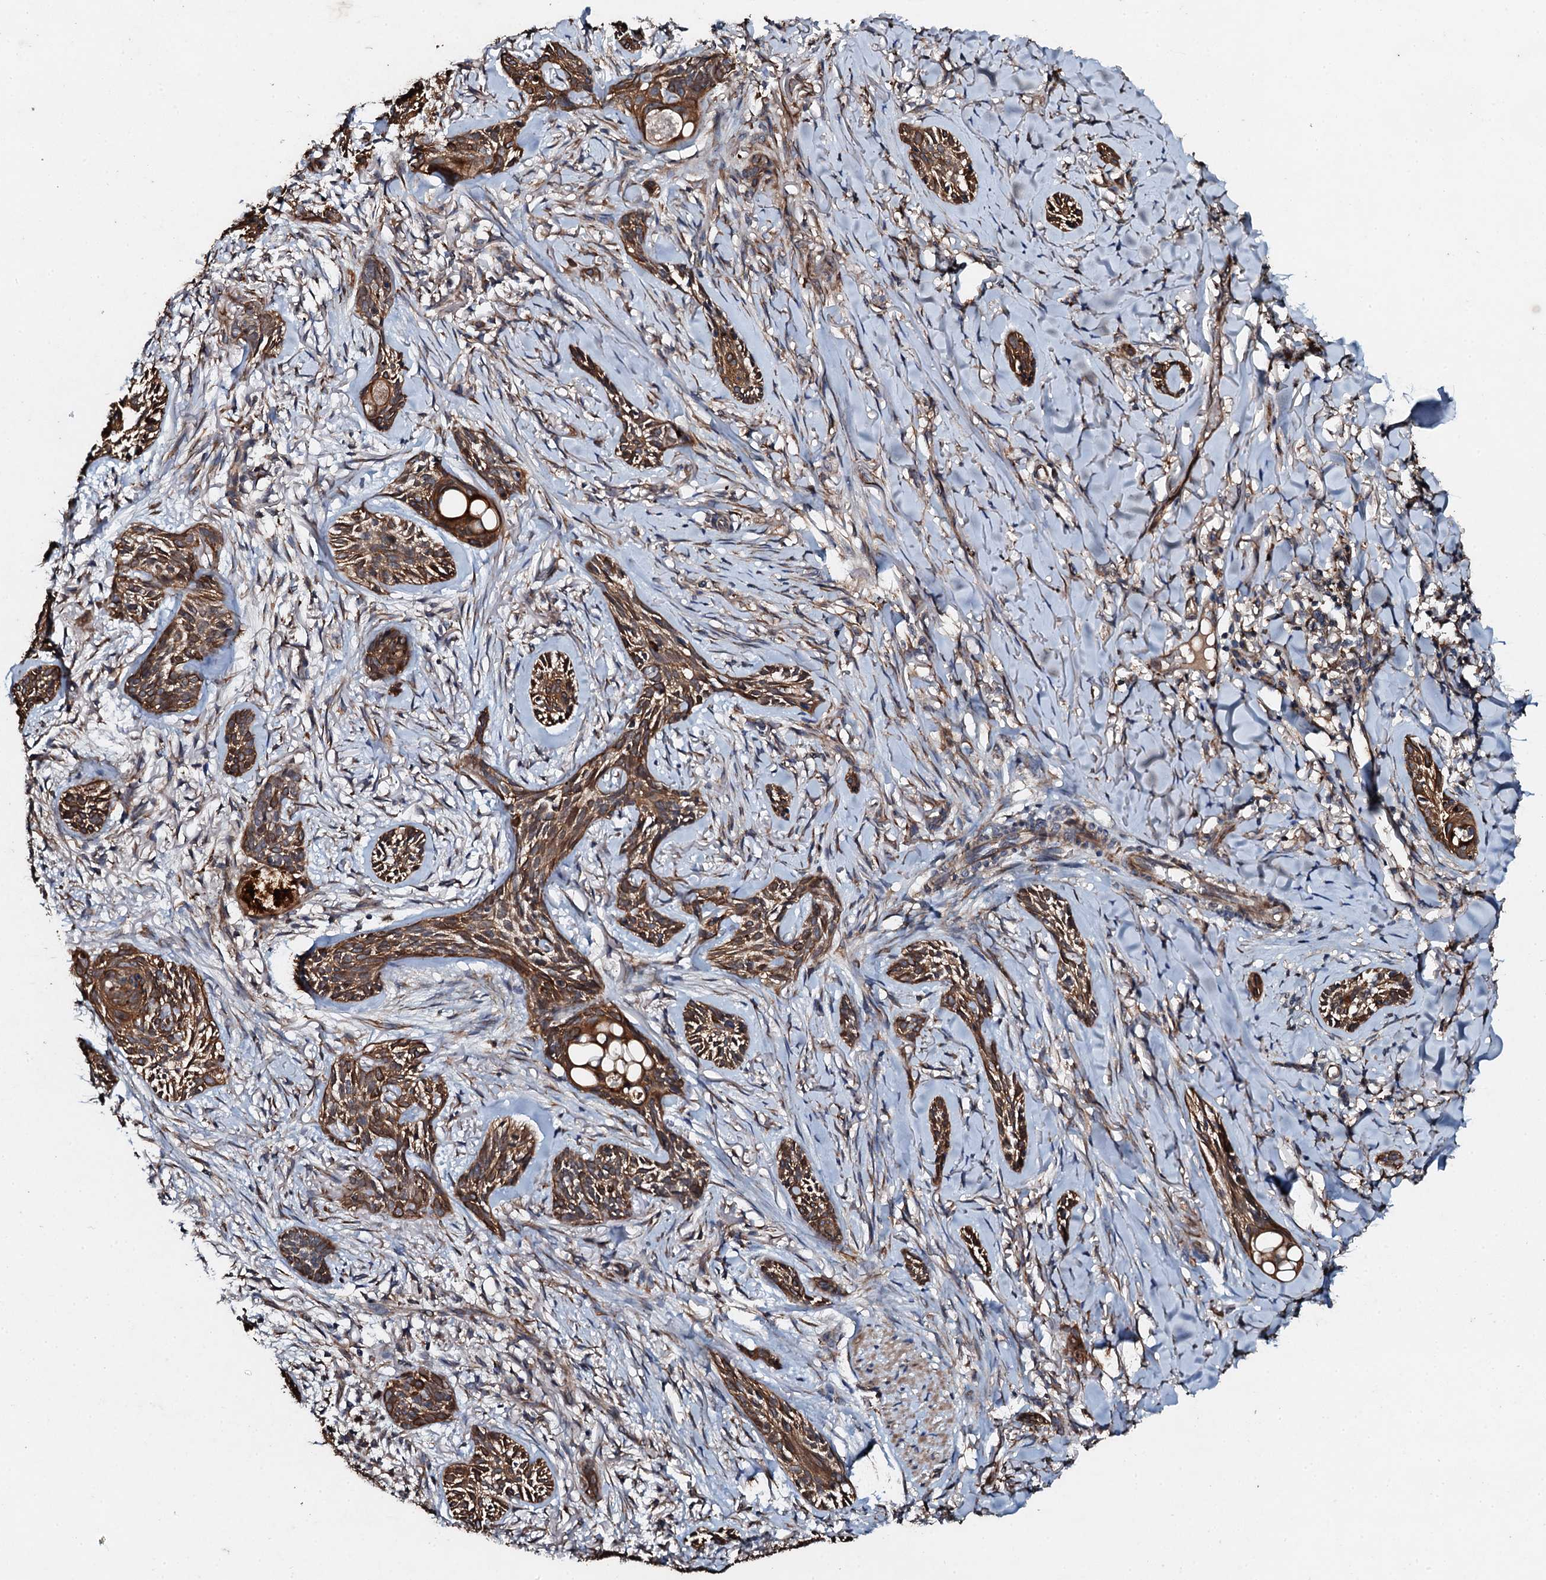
{"staining": {"intensity": "moderate", "quantity": ">75%", "location": "cytoplasmic/membranous"}, "tissue": "skin cancer", "cell_type": "Tumor cells", "image_type": "cancer", "snomed": [{"axis": "morphology", "description": "Basal cell carcinoma"}, {"axis": "topography", "description": "Skin"}], "caption": "Human skin cancer stained with a brown dye displays moderate cytoplasmic/membranous positive expression in about >75% of tumor cells.", "gene": "ADAMTS10", "patient": {"sex": "female", "age": 59}}